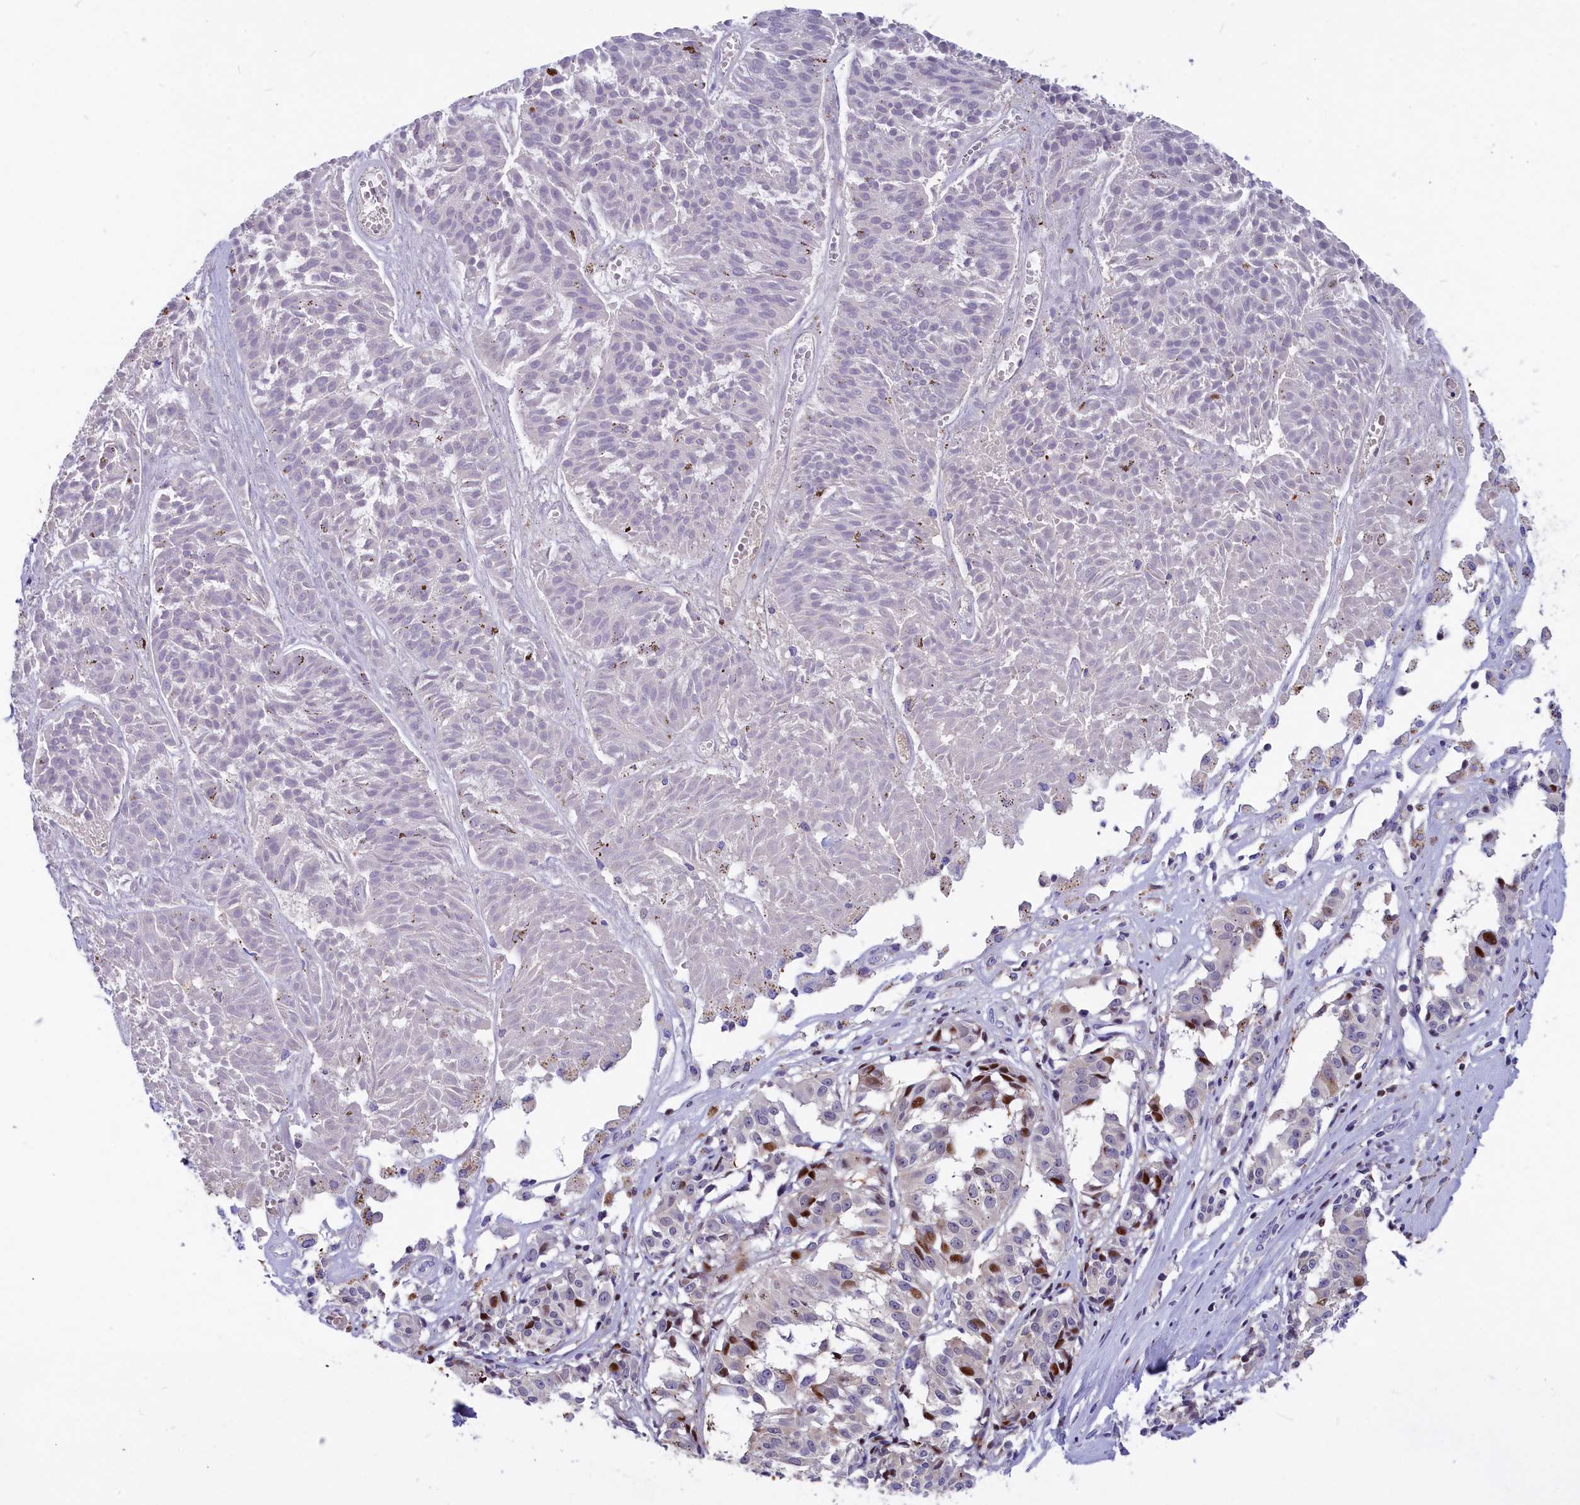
{"staining": {"intensity": "strong", "quantity": "<25%", "location": "nuclear"}, "tissue": "melanoma", "cell_type": "Tumor cells", "image_type": "cancer", "snomed": [{"axis": "morphology", "description": "Malignant melanoma, NOS"}, {"axis": "topography", "description": "Skin"}], "caption": "A brown stain labels strong nuclear staining of a protein in human melanoma tumor cells. (IHC, brightfield microscopy, high magnification).", "gene": "NKPD1", "patient": {"sex": "female", "age": 72}}